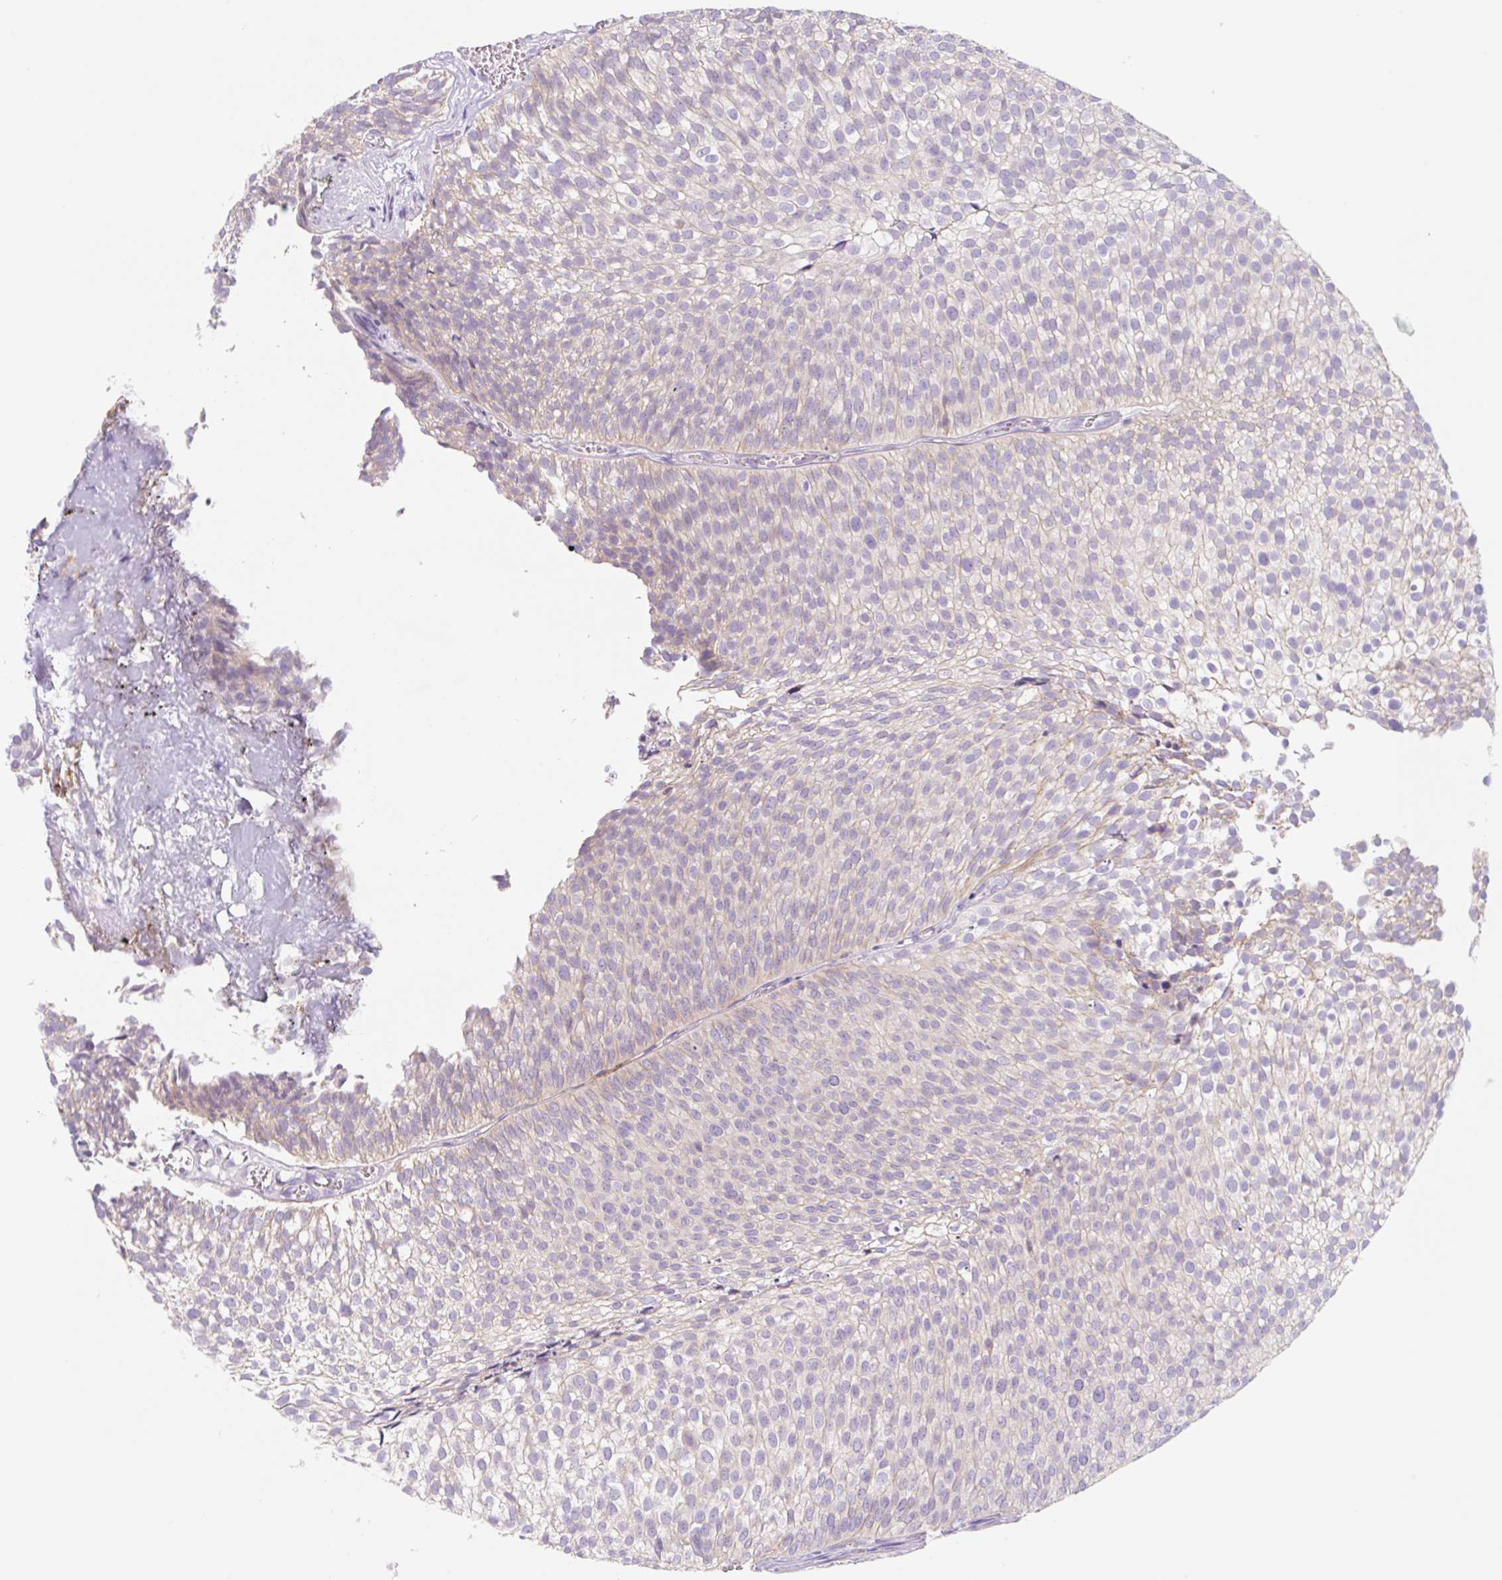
{"staining": {"intensity": "weak", "quantity": "<25%", "location": "cytoplasmic/membranous"}, "tissue": "urothelial cancer", "cell_type": "Tumor cells", "image_type": "cancer", "snomed": [{"axis": "morphology", "description": "Urothelial carcinoma, Low grade"}, {"axis": "topography", "description": "Urinary bladder"}], "caption": "High magnification brightfield microscopy of low-grade urothelial carcinoma stained with DAB (brown) and counterstained with hematoxylin (blue): tumor cells show no significant positivity.", "gene": "LYVE1", "patient": {"sex": "male", "age": 91}}